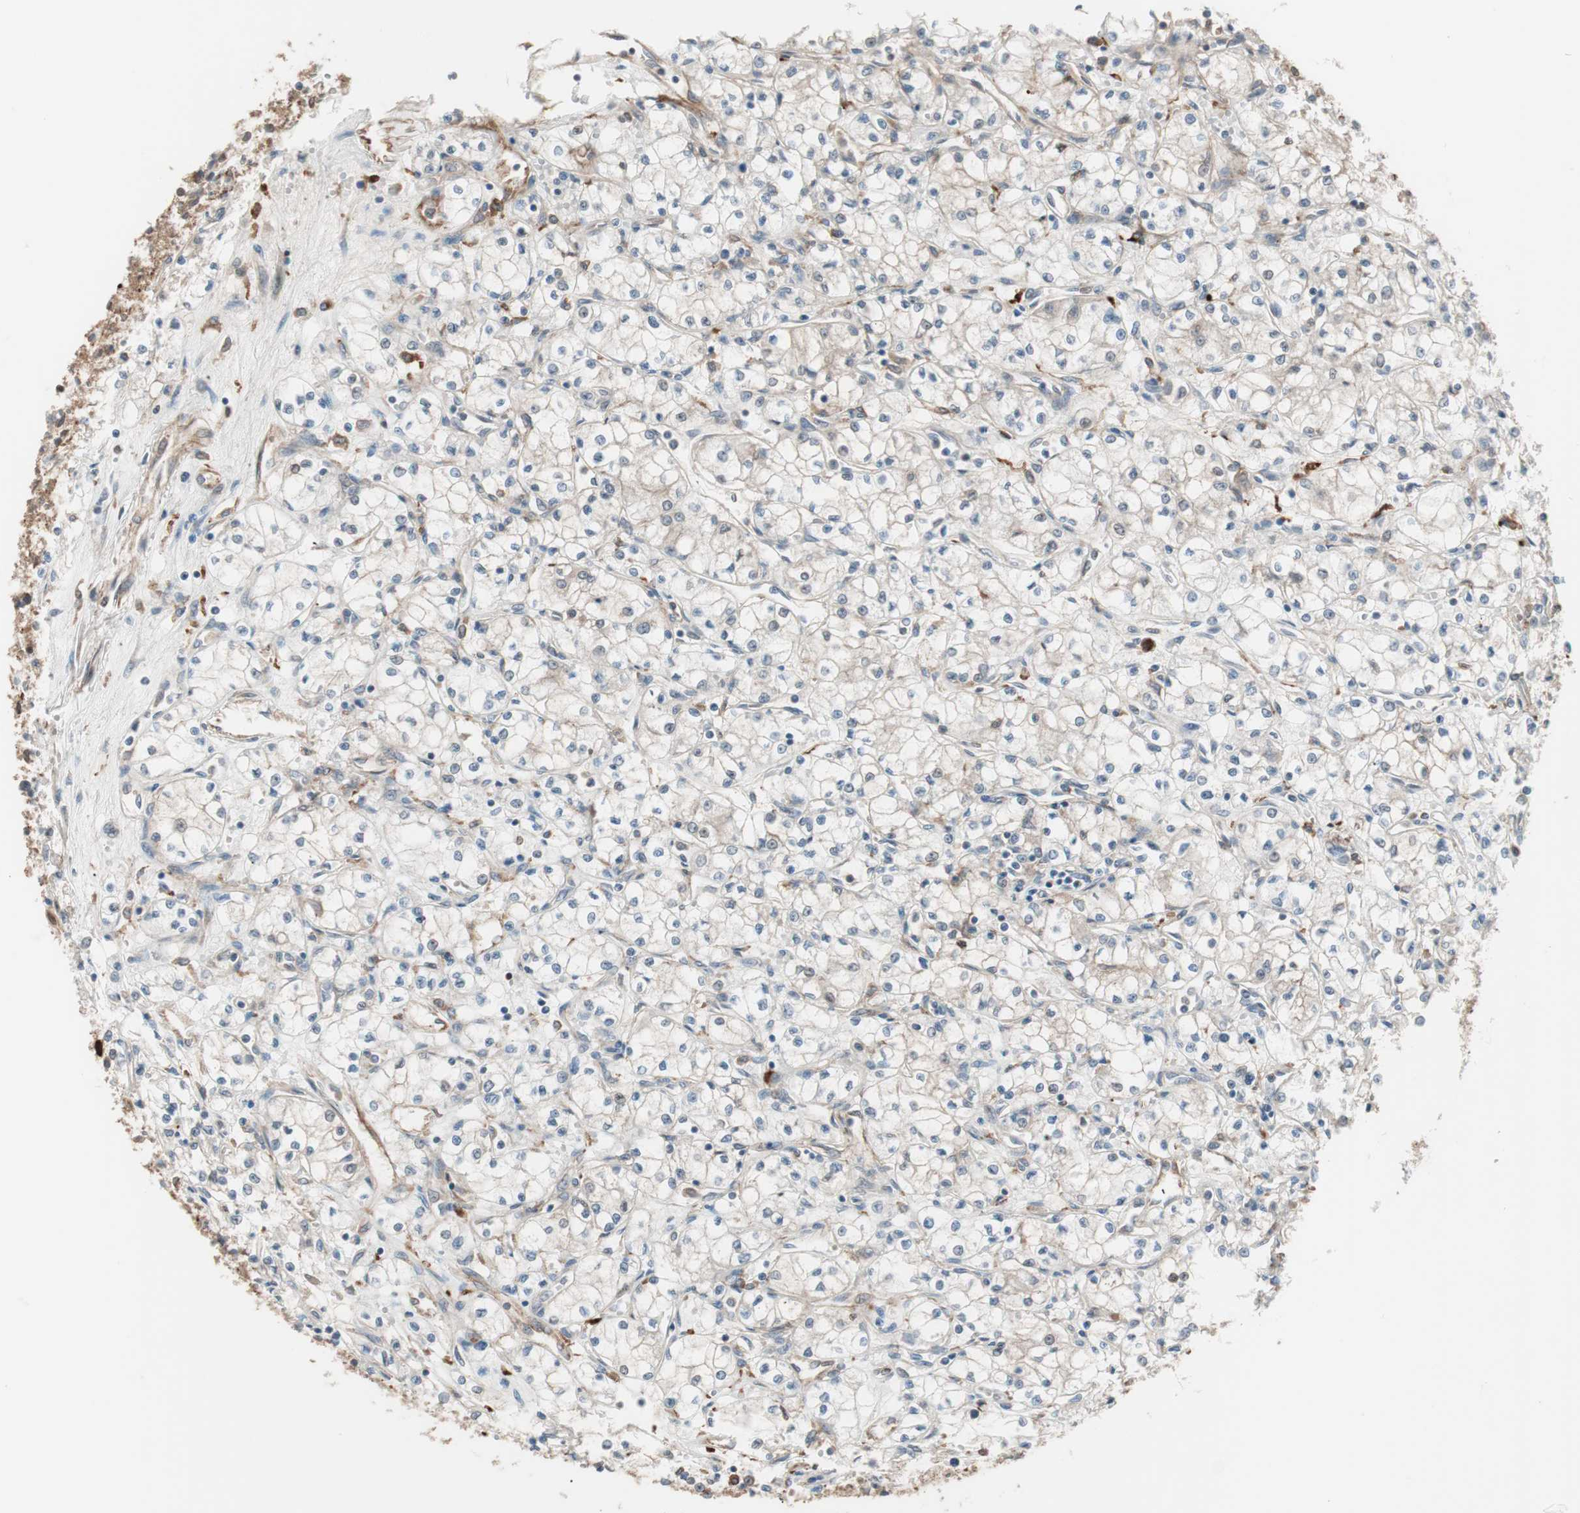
{"staining": {"intensity": "weak", "quantity": "<25%", "location": "cytoplasmic/membranous"}, "tissue": "renal cancer", "cell_type": "Tumor cells", "image_type": "cancer", "snomed": [{"axis": "morphology", "description": "Normal tissue, NOS"}, {"axis": "morphology", "description": "Adenocarcinoma, NOS"}, {"axis": "topography", "description": "Kidney"}], "caption": "Immunohistochemistry (IHC) of renal adenocarcinoma shows no staining in tumor cells.", "gene": "STAB1", "patient": {"sex": "male", "age": 59}}